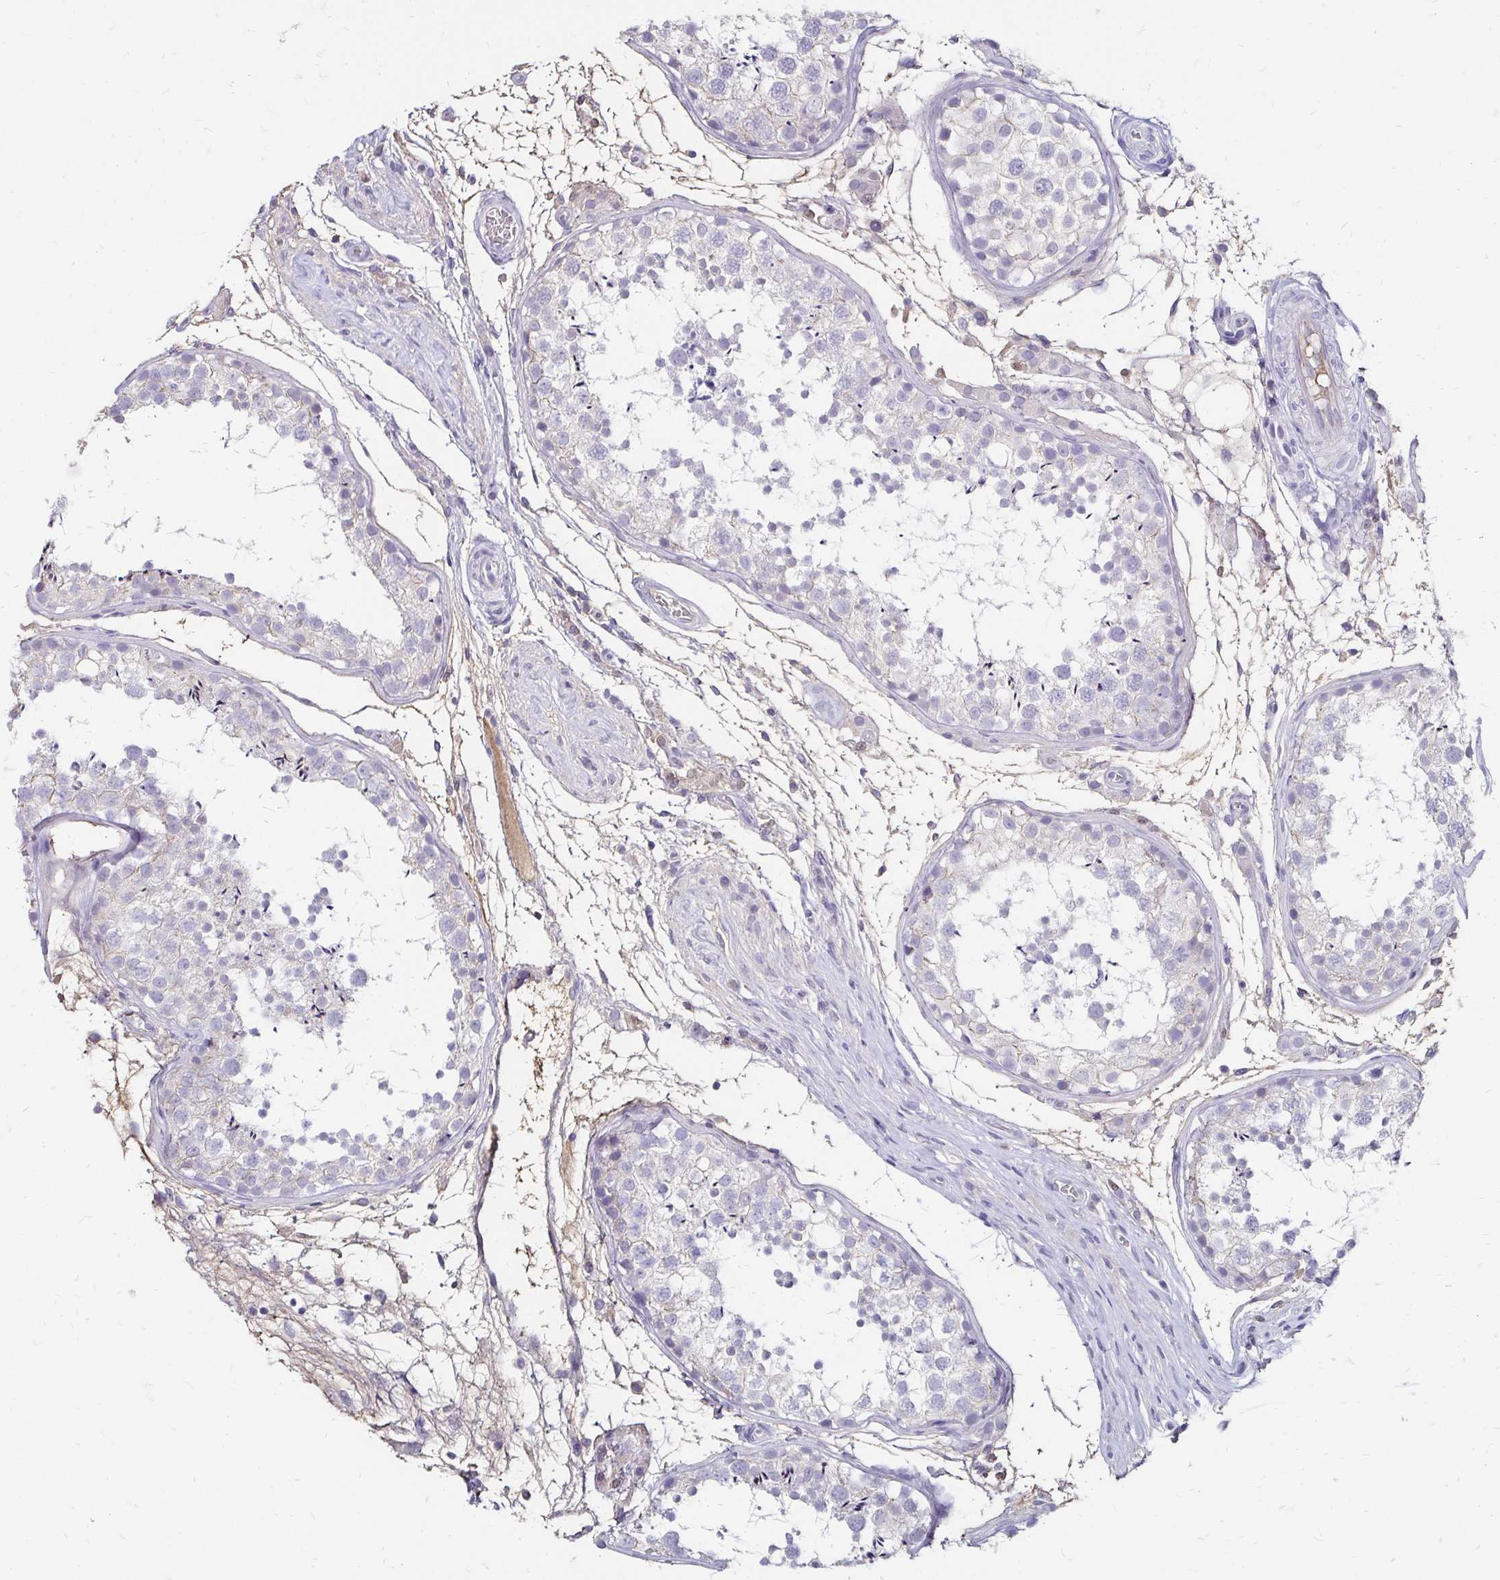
{"staining": {"intensity": "negative", "quantity": "none", "location": "none"}, "tissue": "testis", "cell_type": "Cells in seminiferous ducts", "image_type": "normal", "snomed": [{"axis": "morphology", "description": "Normal tissue, NOS"}, {"axis": "morphology", "description": "Seminoma, NOS"}, {"axis": "topography", "description": "Testis"}], "caption": "High power microscopy micrograph of an immunohistochemistry image of unremarkable testis, revealing no significant expression in cells in seminiferous ducts.", "gene": "SCG3", "patient": {"sex": "male", "age": 29}}